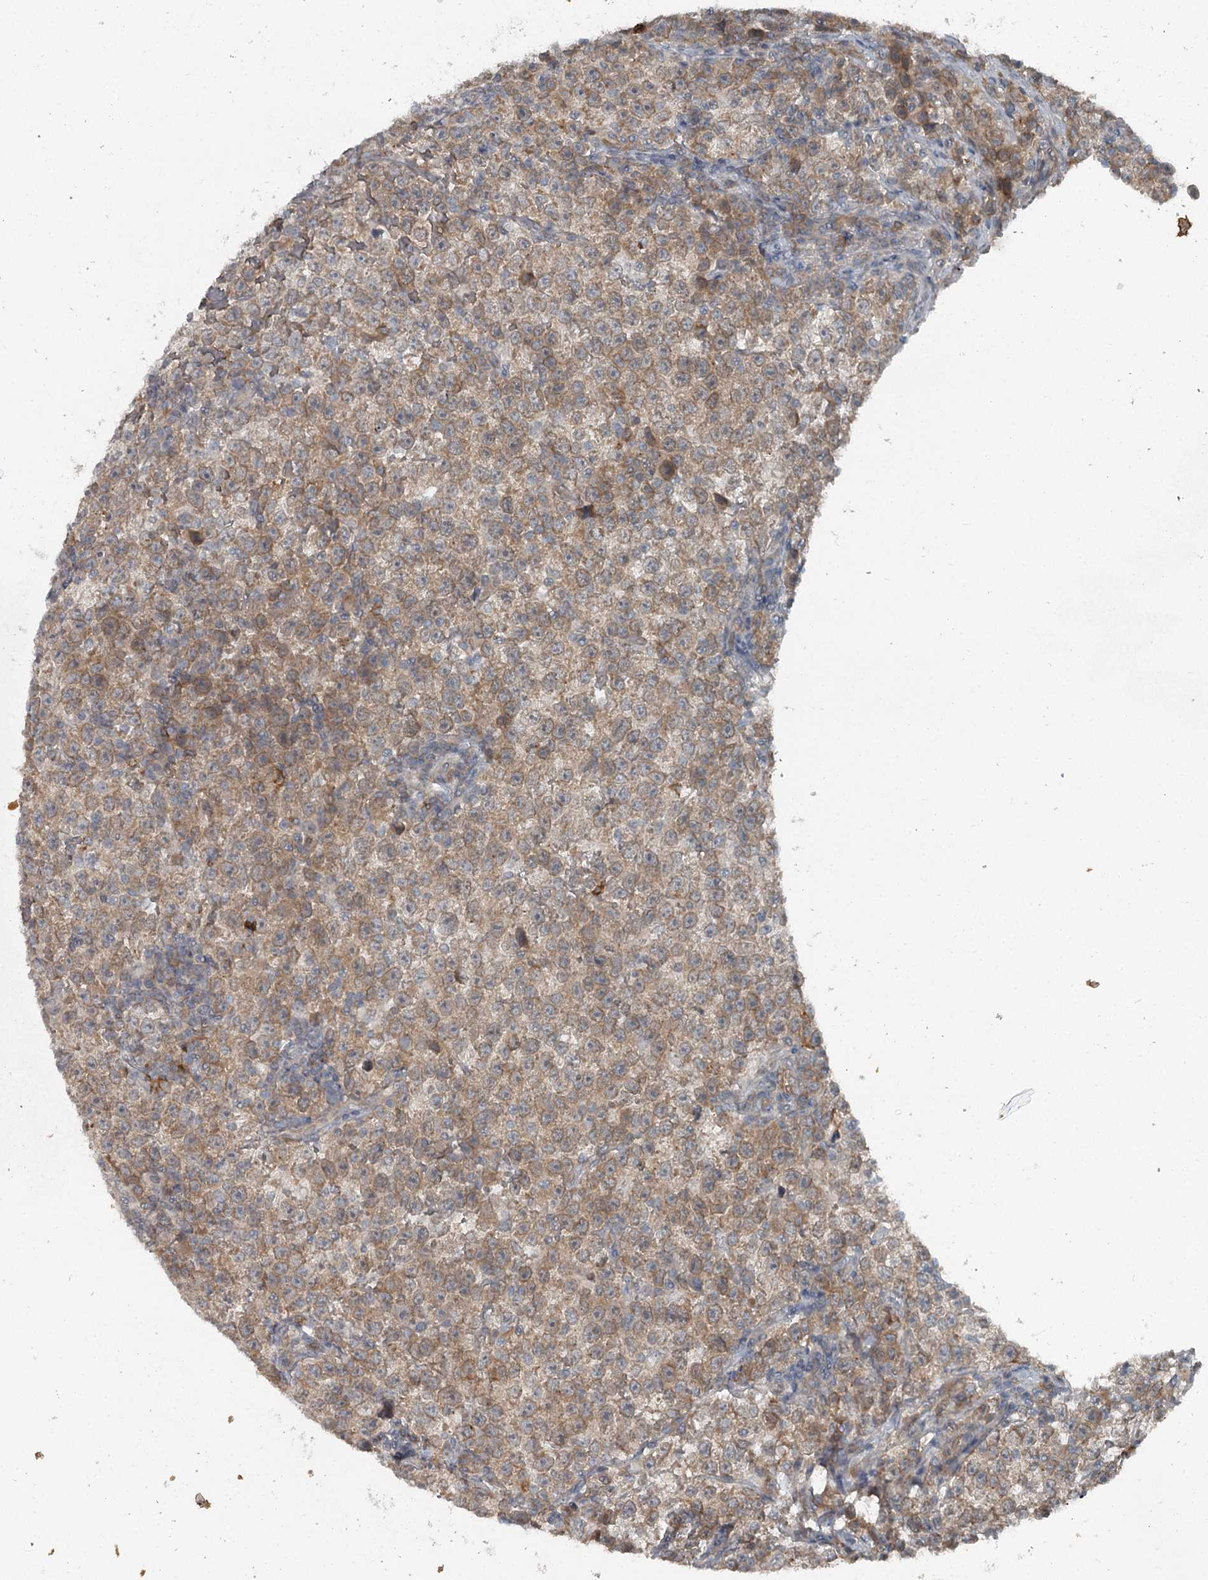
{"staining": {"intensity": "weak", "quantity": ">75%", "location": "cytoplasmic/membranous"}, "tissue": "testis cancer", "cell_type": "Tumor cells", "image_type": "cancer", "snomed": [{"axis": "morphology", "description": "Normal tissue, NOS"}, {"axis": "morphology", "description": "Seminoma, NOS"}, {"axis": "topography", "description": "Testis"}], "caption": "Tumor cells exhibit weak cytoplasmic/membranous staining in approximately >75% of cells in testis cancer (seminoma).", "gene": "SLC39A8", "patient": {"sex": "male", "age": 43}}